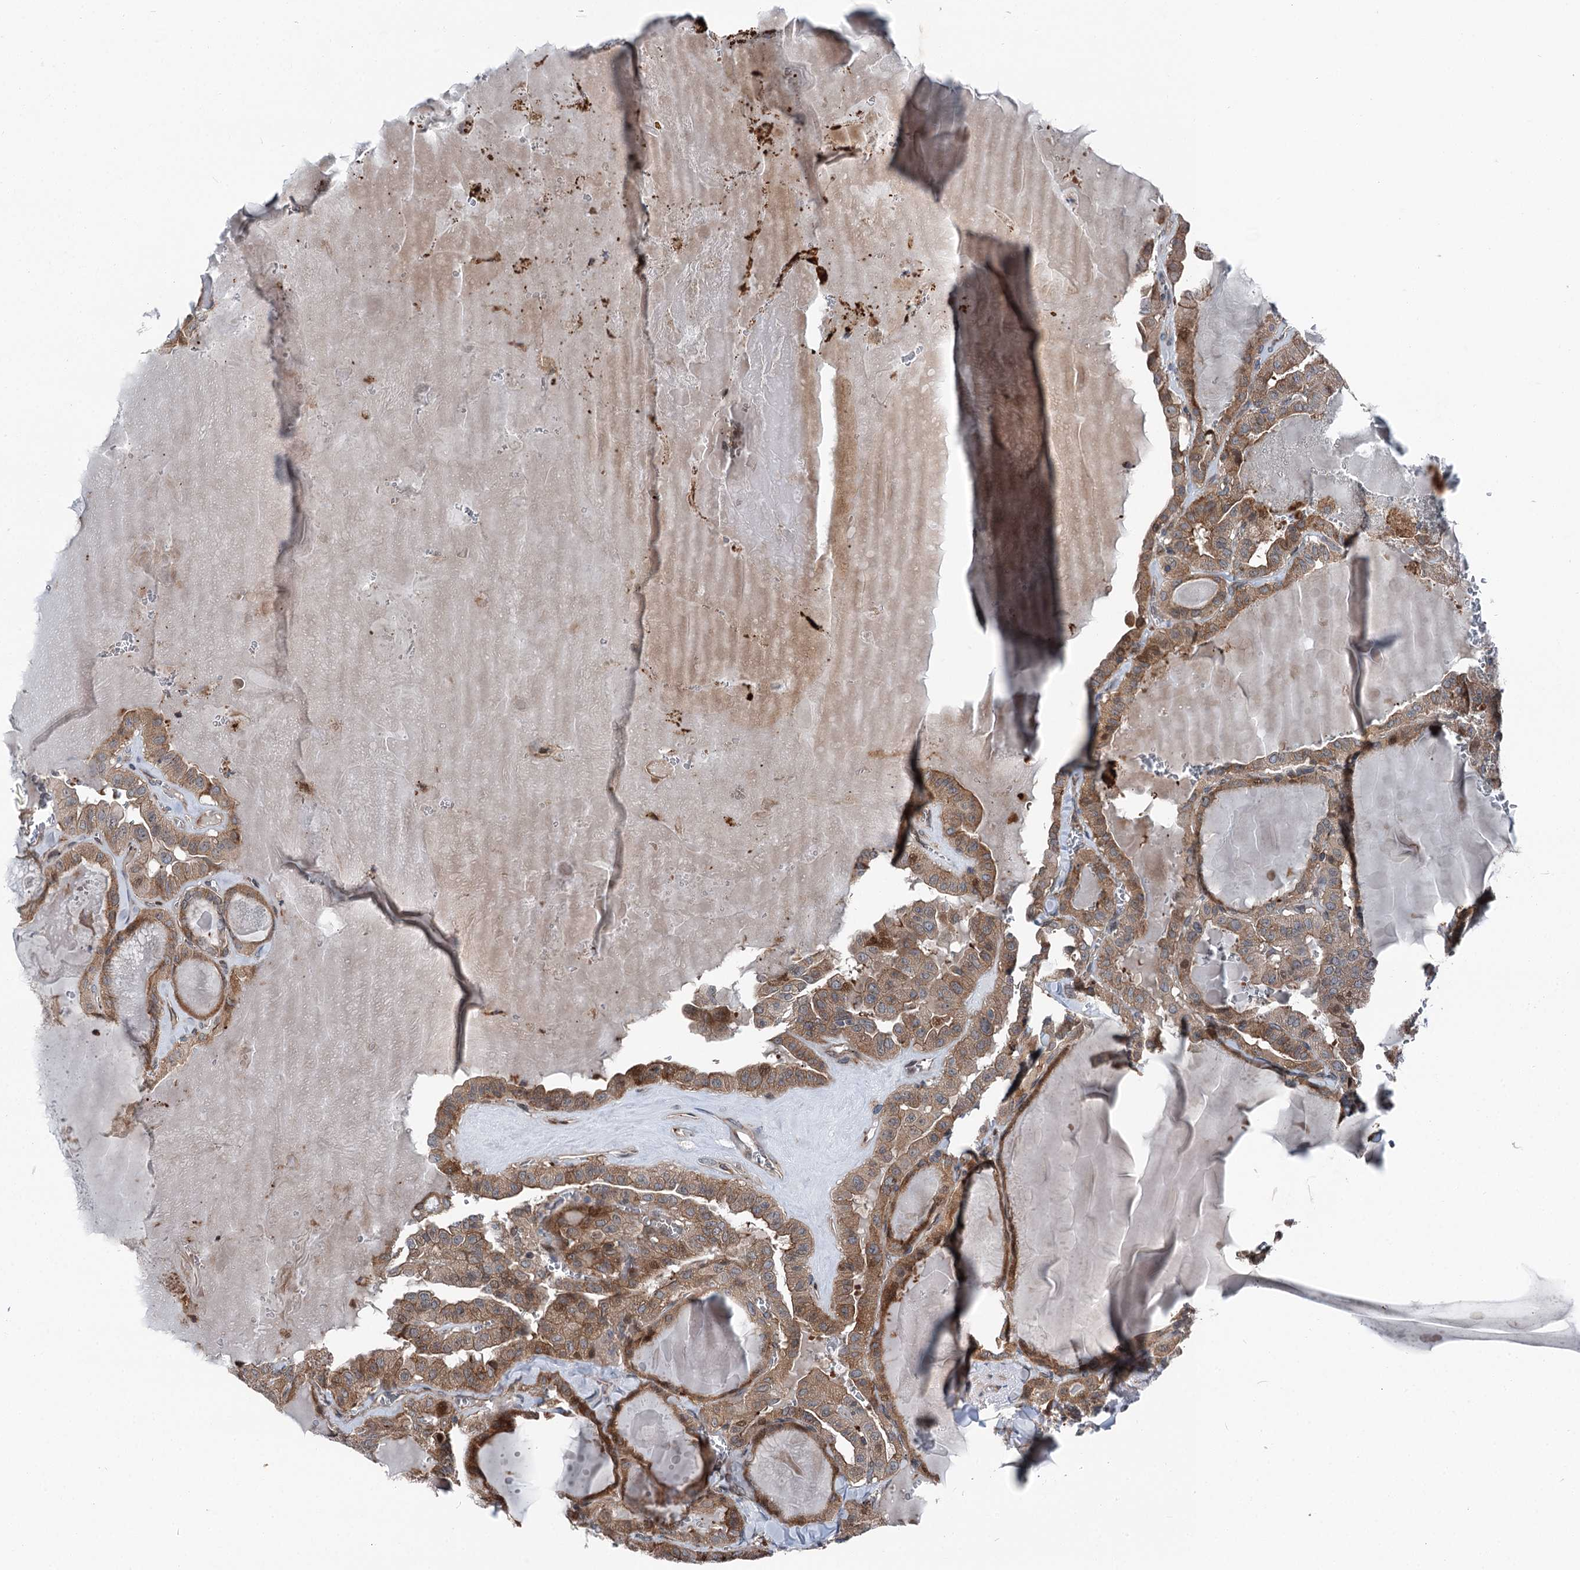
{"staining": {"intensity": "moderate", "quantity": ">75%", "location": "cytoplasmic/membranous"}, "tissue": "thyroid cancer", "cell_type": "Tumor cells", "image_type": "cancer", "snomed": [{"axis": "morphology", "description": "Papillary adenocarcinoma, NOS"}, {"axis": "topography", "description": "Thyroid gland"}], "caption": "This is an image of immunohistochemistry staining of thyroid cancer, which shows moderate positivity in the cytoplasmic/membranous of tumor cells.", "gene": "POLR1D", "patient": {"sex": "male", "age": 52}}